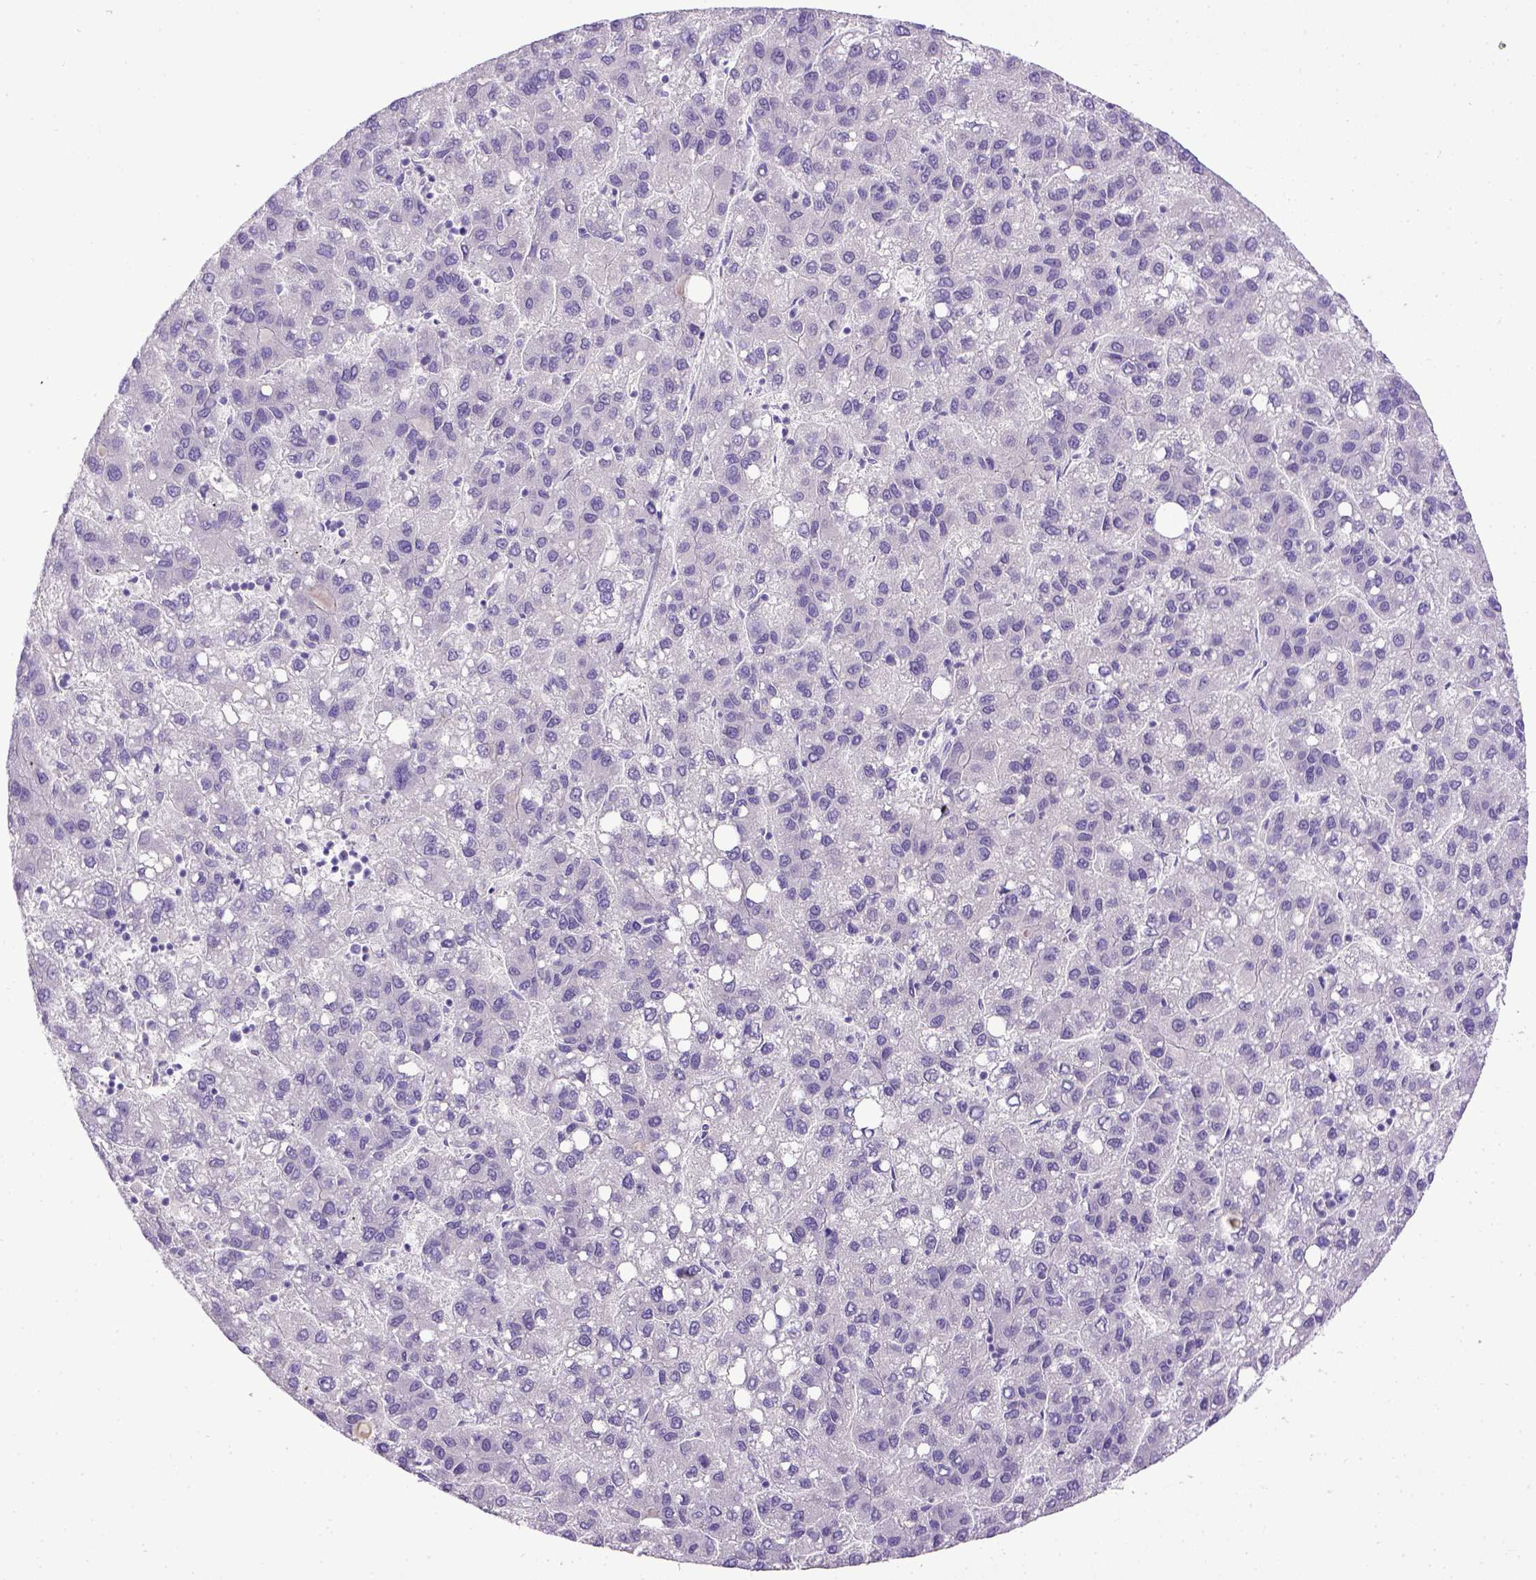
{"staining": {"intensity": "negative", "quantity": "none", "location": "none"}, "tissue": "liver cancer", "cell_type": "Tumor cells", "image_type": "cancer", "snomed": [{"axis": "morphology", "description": "Carcinoma, Hepatocellular, NOS"}, {"axis": "topography", "description": "Liver"}], "caption": "Photomicrograph shows no protein positivity in tumor cells of liver cancer (hepatocellular carcinoma) tissue.", "gene": "ESR1", "patient": {"sex": "female", "age": 82}}